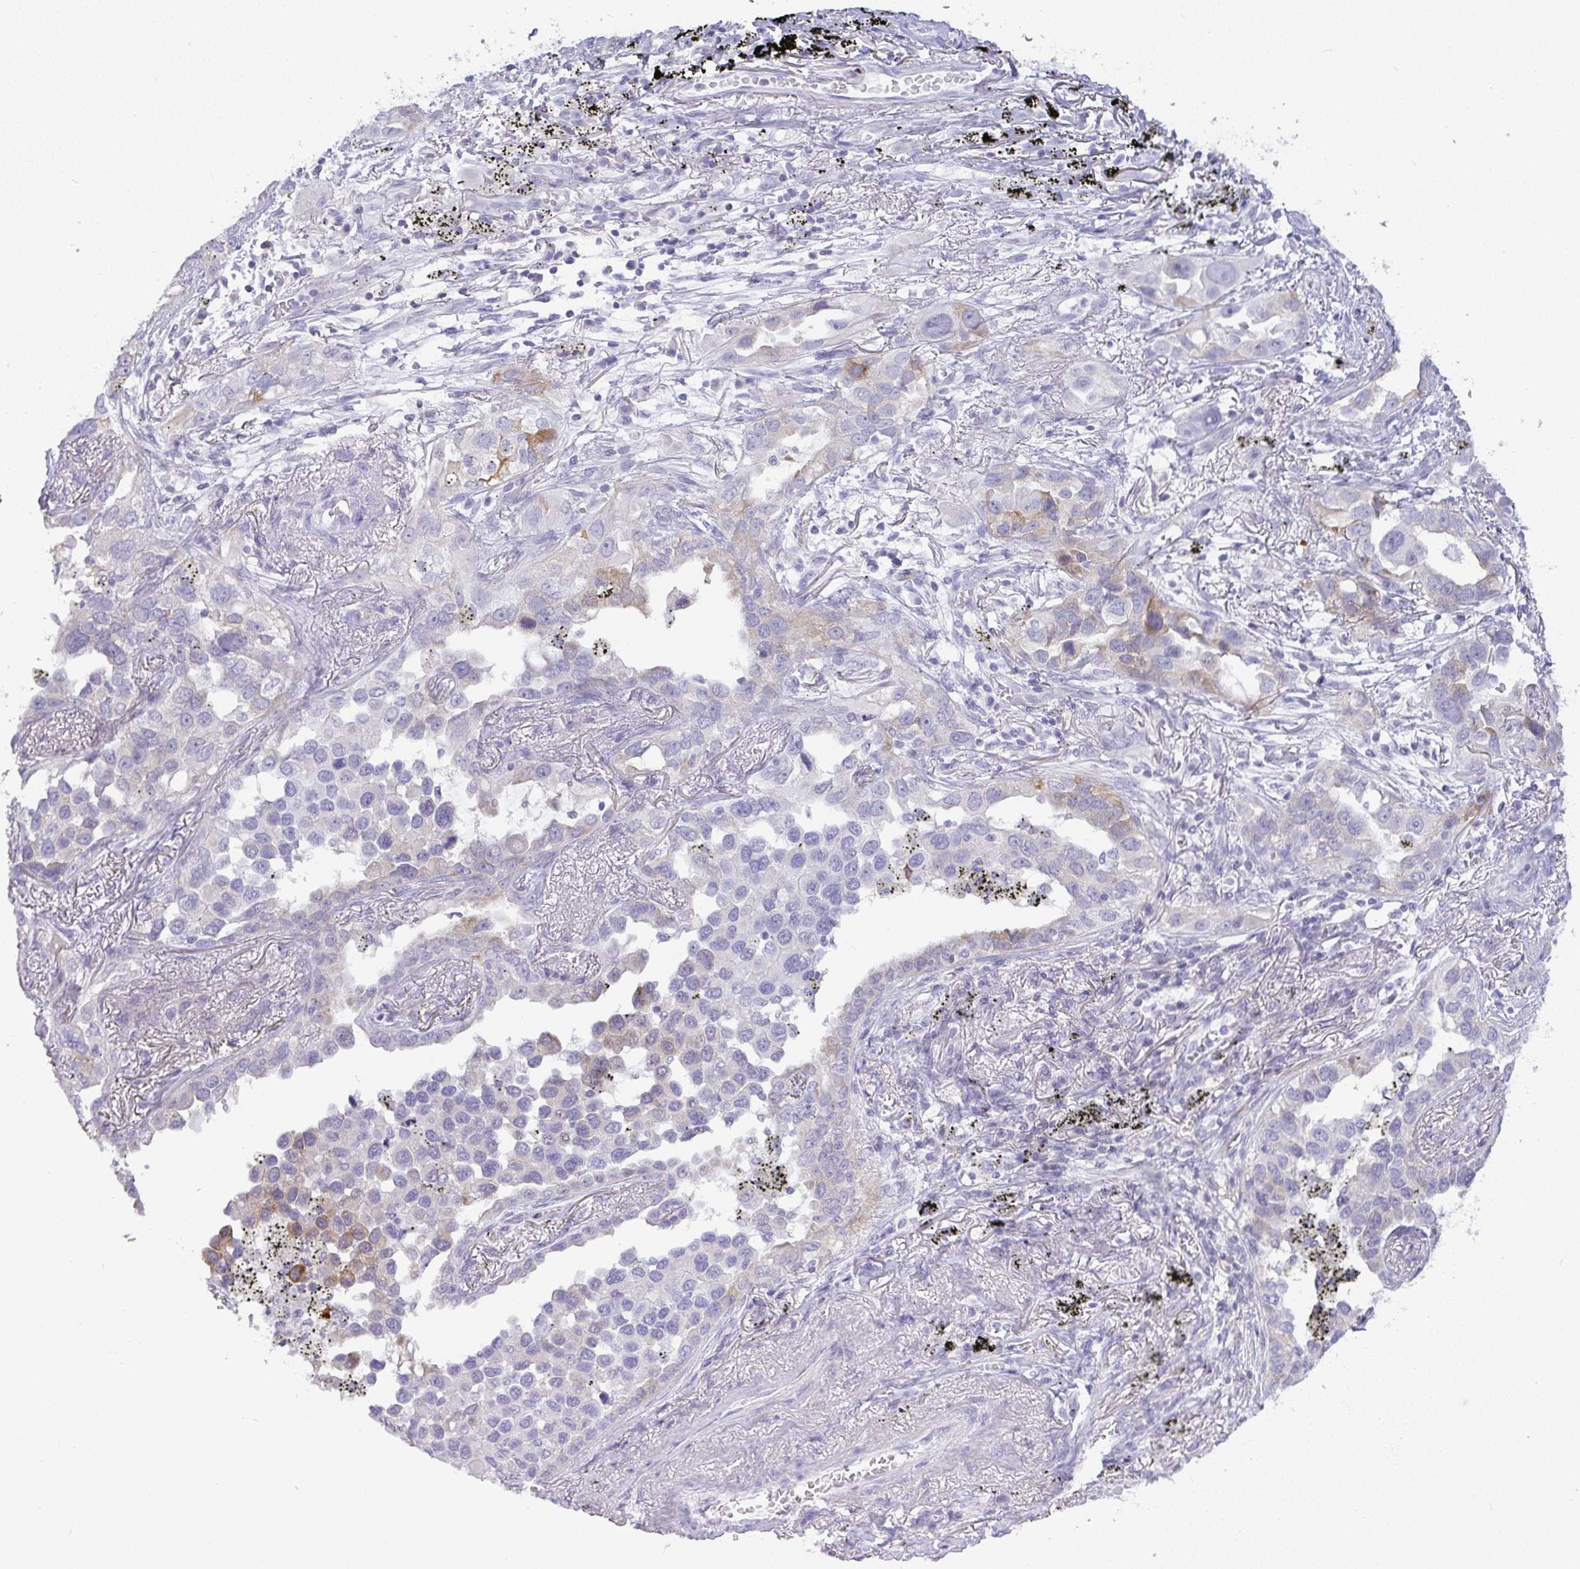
{"staining": {"intensity": "moderate", "quantity": "<25%", "location": "cytoplasmic/membranous"}, "tissue": "lung cancer", "cell_type": "Tumor cells", "image_type": "cancer", "snomed": [{"axis": "morphology", "description": "Adenocarcinoma, NOS"}, {"axis": "topography", "description": "Lung"}], "caption": "Human lung cancer (adenocarcinoma) stained for a protein (brown) exhibits moderate cytoplasmic/membranous positive staining in about <25% of tumor cells.", "gene": "LIPE", "patient": {"sex": "male", "age": 67}}